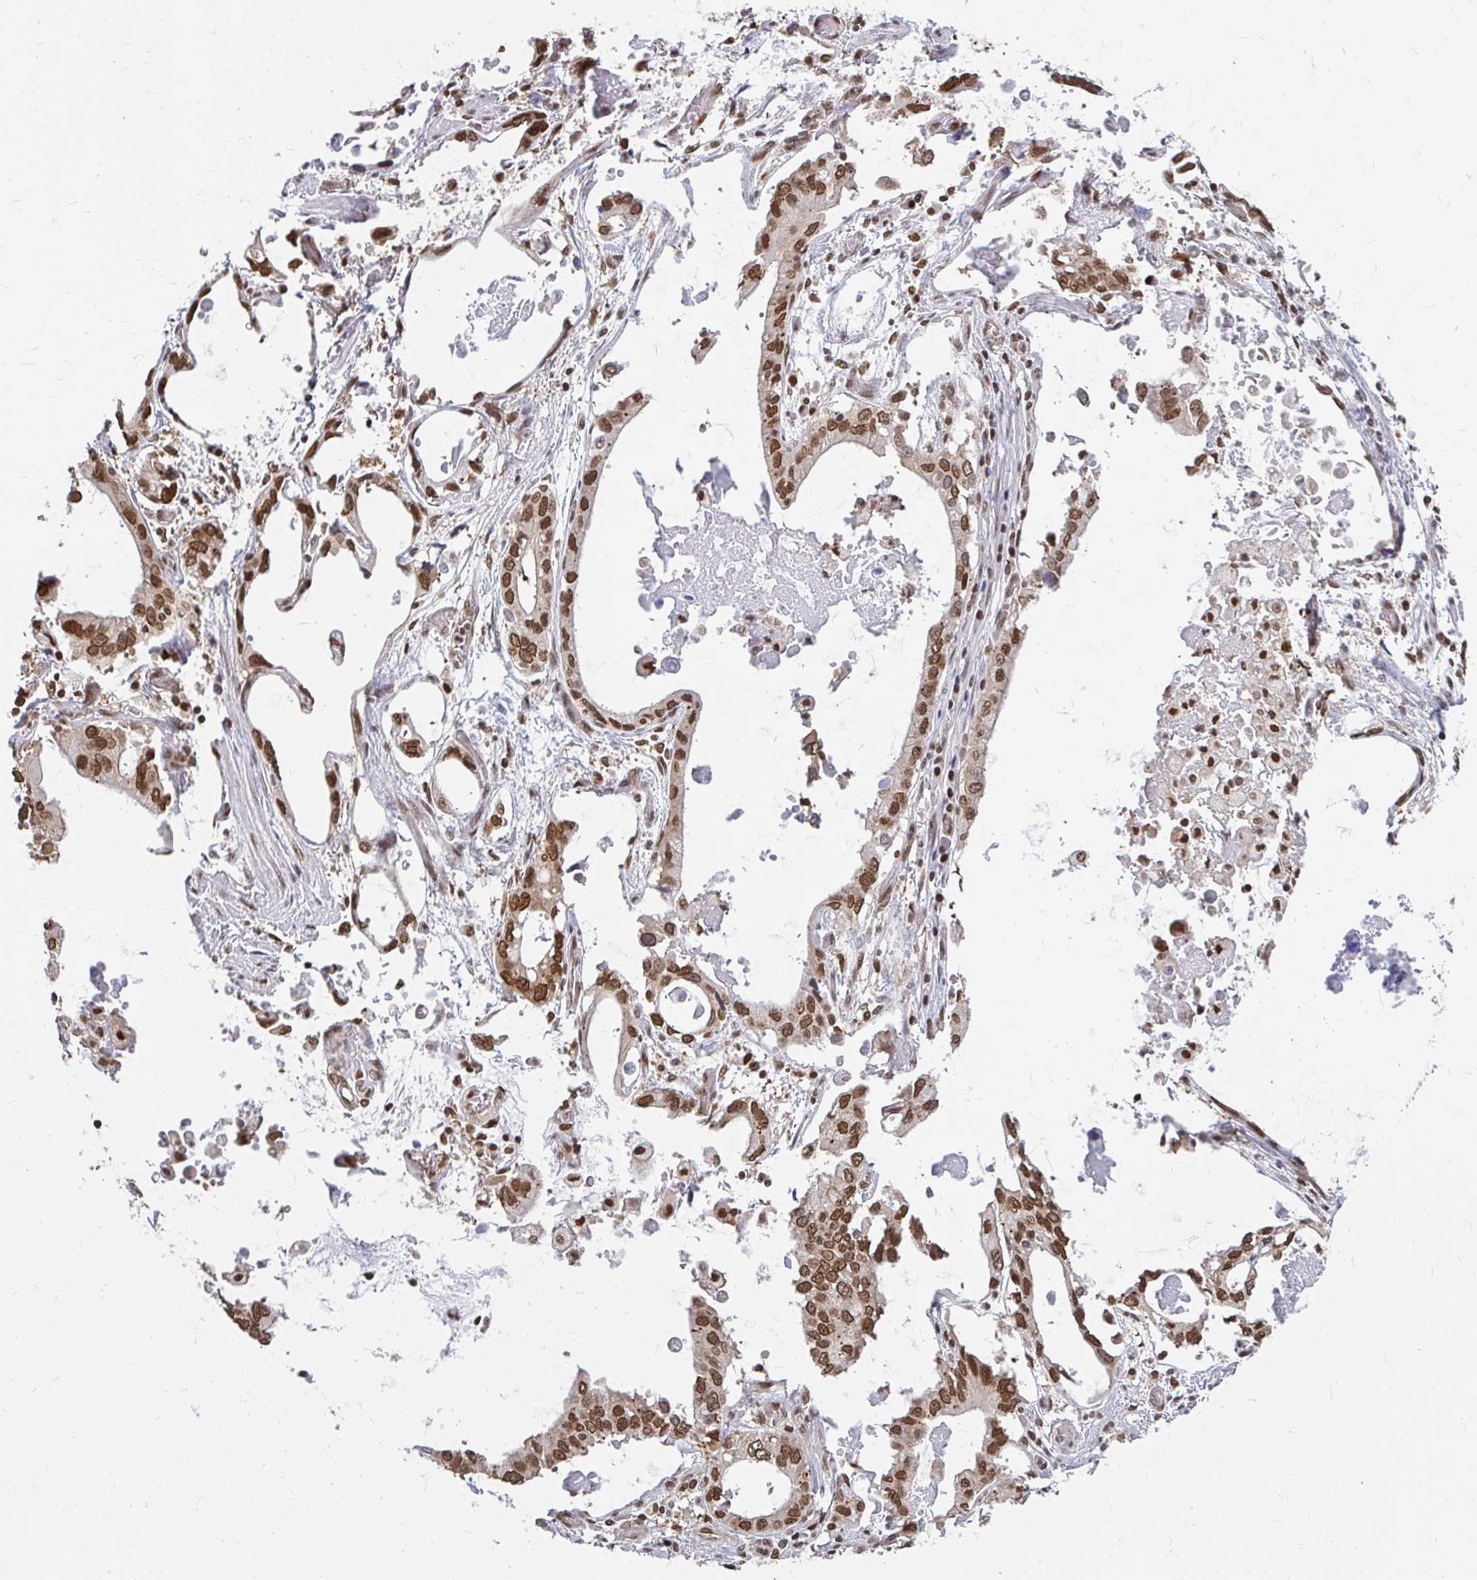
{"staining": {"intensity": "moderate", "quantity": ">75%", "location": "cytoplasmic/membranous,nuclear"}, "tissue": "stomach cancer", "cell_type": "Tumor cells", "image_type": "cancer", "snomed": [{"axis": "morphology", "description": "Adenocarcinoma, NOS"}, {"axis": "topography", "description": "Stomach, upper"}], "caption": "Protein expression analysis of stomach cancer displays moderate cytoplasmic/membranous and nuclear expression in about >75% of tumor cells.", "gene": "XPO1", "patient": {"sex": "male", "age": 74}}